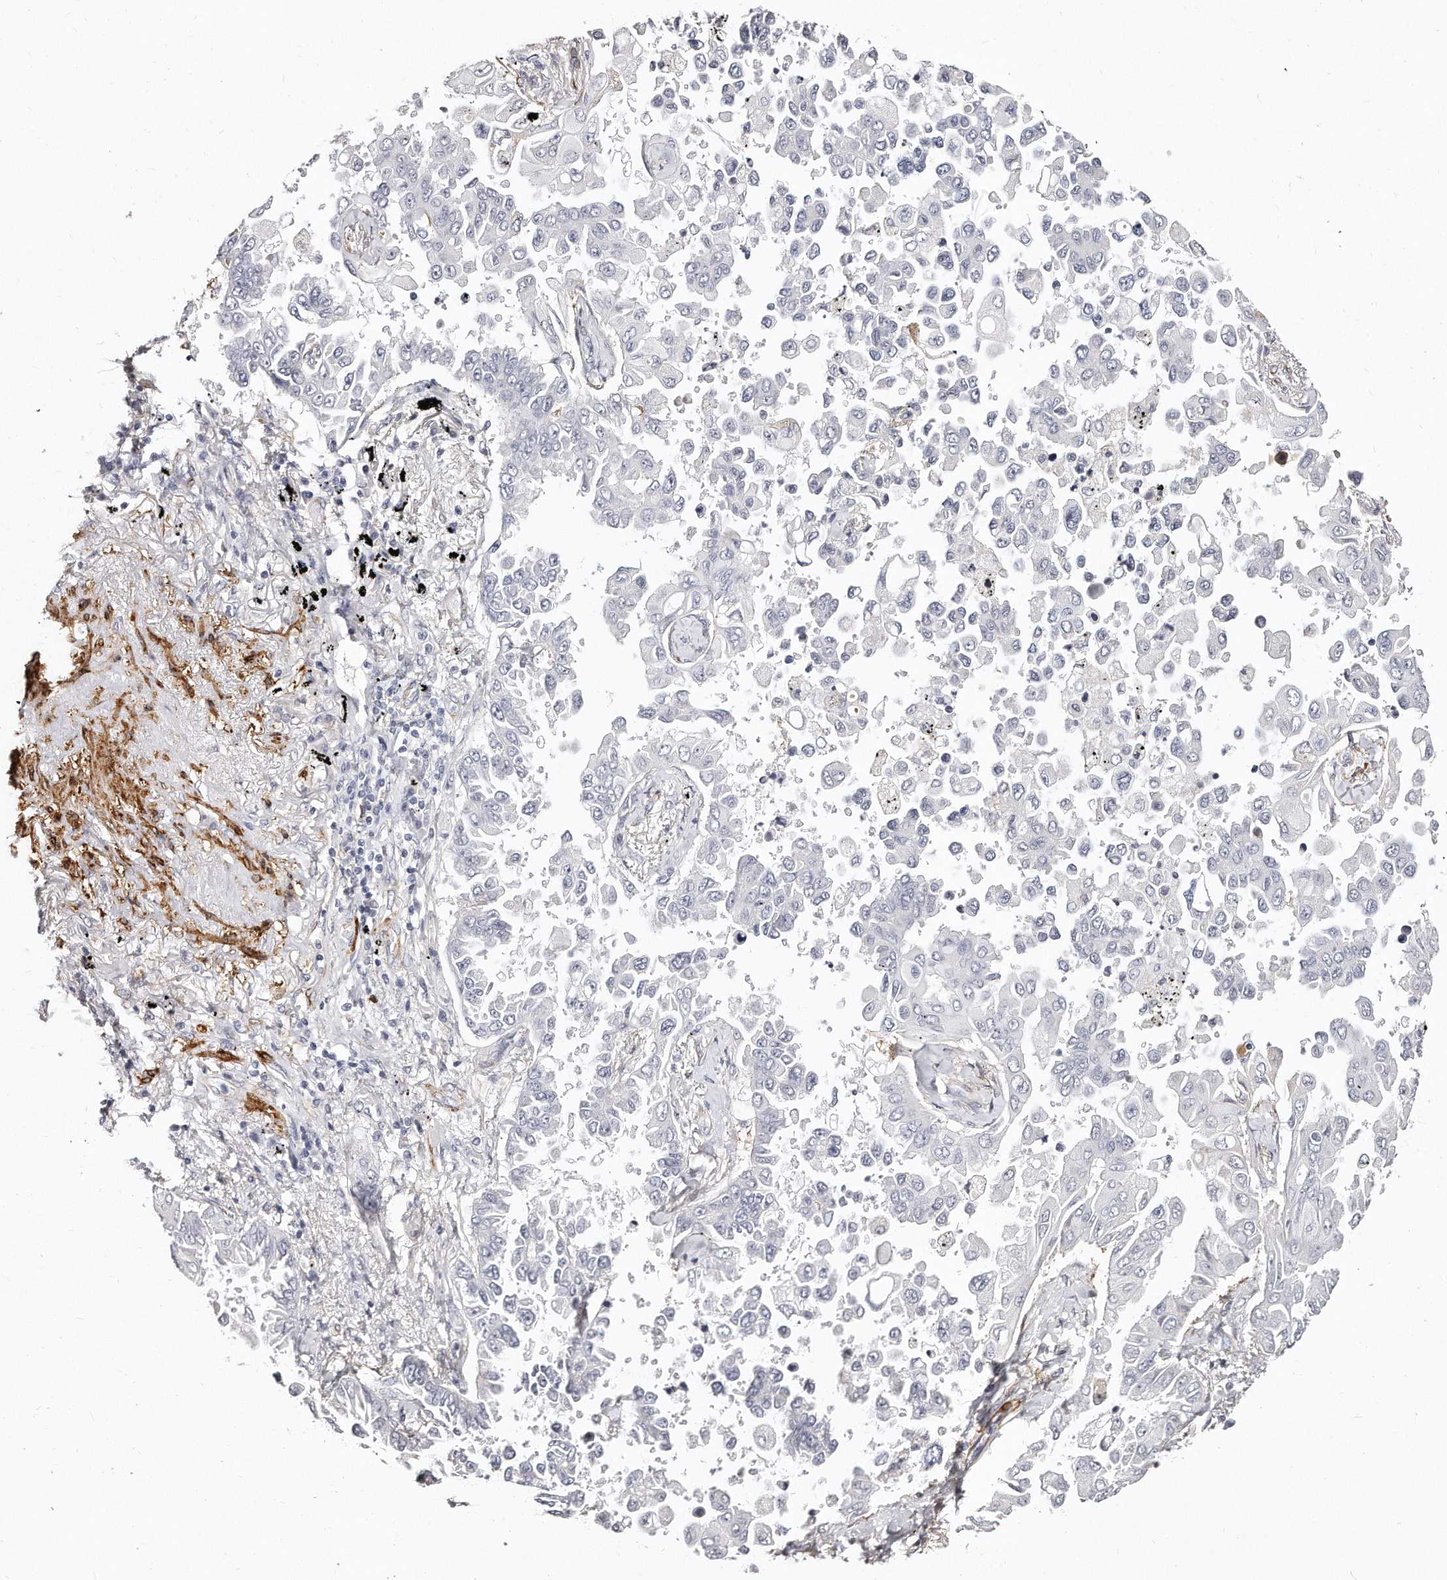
{"staining": {"intensity": "negative", "quantity": "none", "location": "none"}, "tissue": "lung cancer", "cell_type": "Tumor cells", "image_type": "cancer", "snomed": [{"axis": "morphology", "description": "Adenocarcinoma, NOS"}, {"axis": "topography", "description": "Lung"}], "caption": "An image of lung cancer (adenocarcinoma) stained for a protein displays no brown staining in tumor cells. (Brightfield microscopy of DAB (3,3'-diaminobenzidine) immunohistochemistry (IHC) at high magnification).", "gene": "LMOD1", "patient": {"sex": "female", "age": 67}}